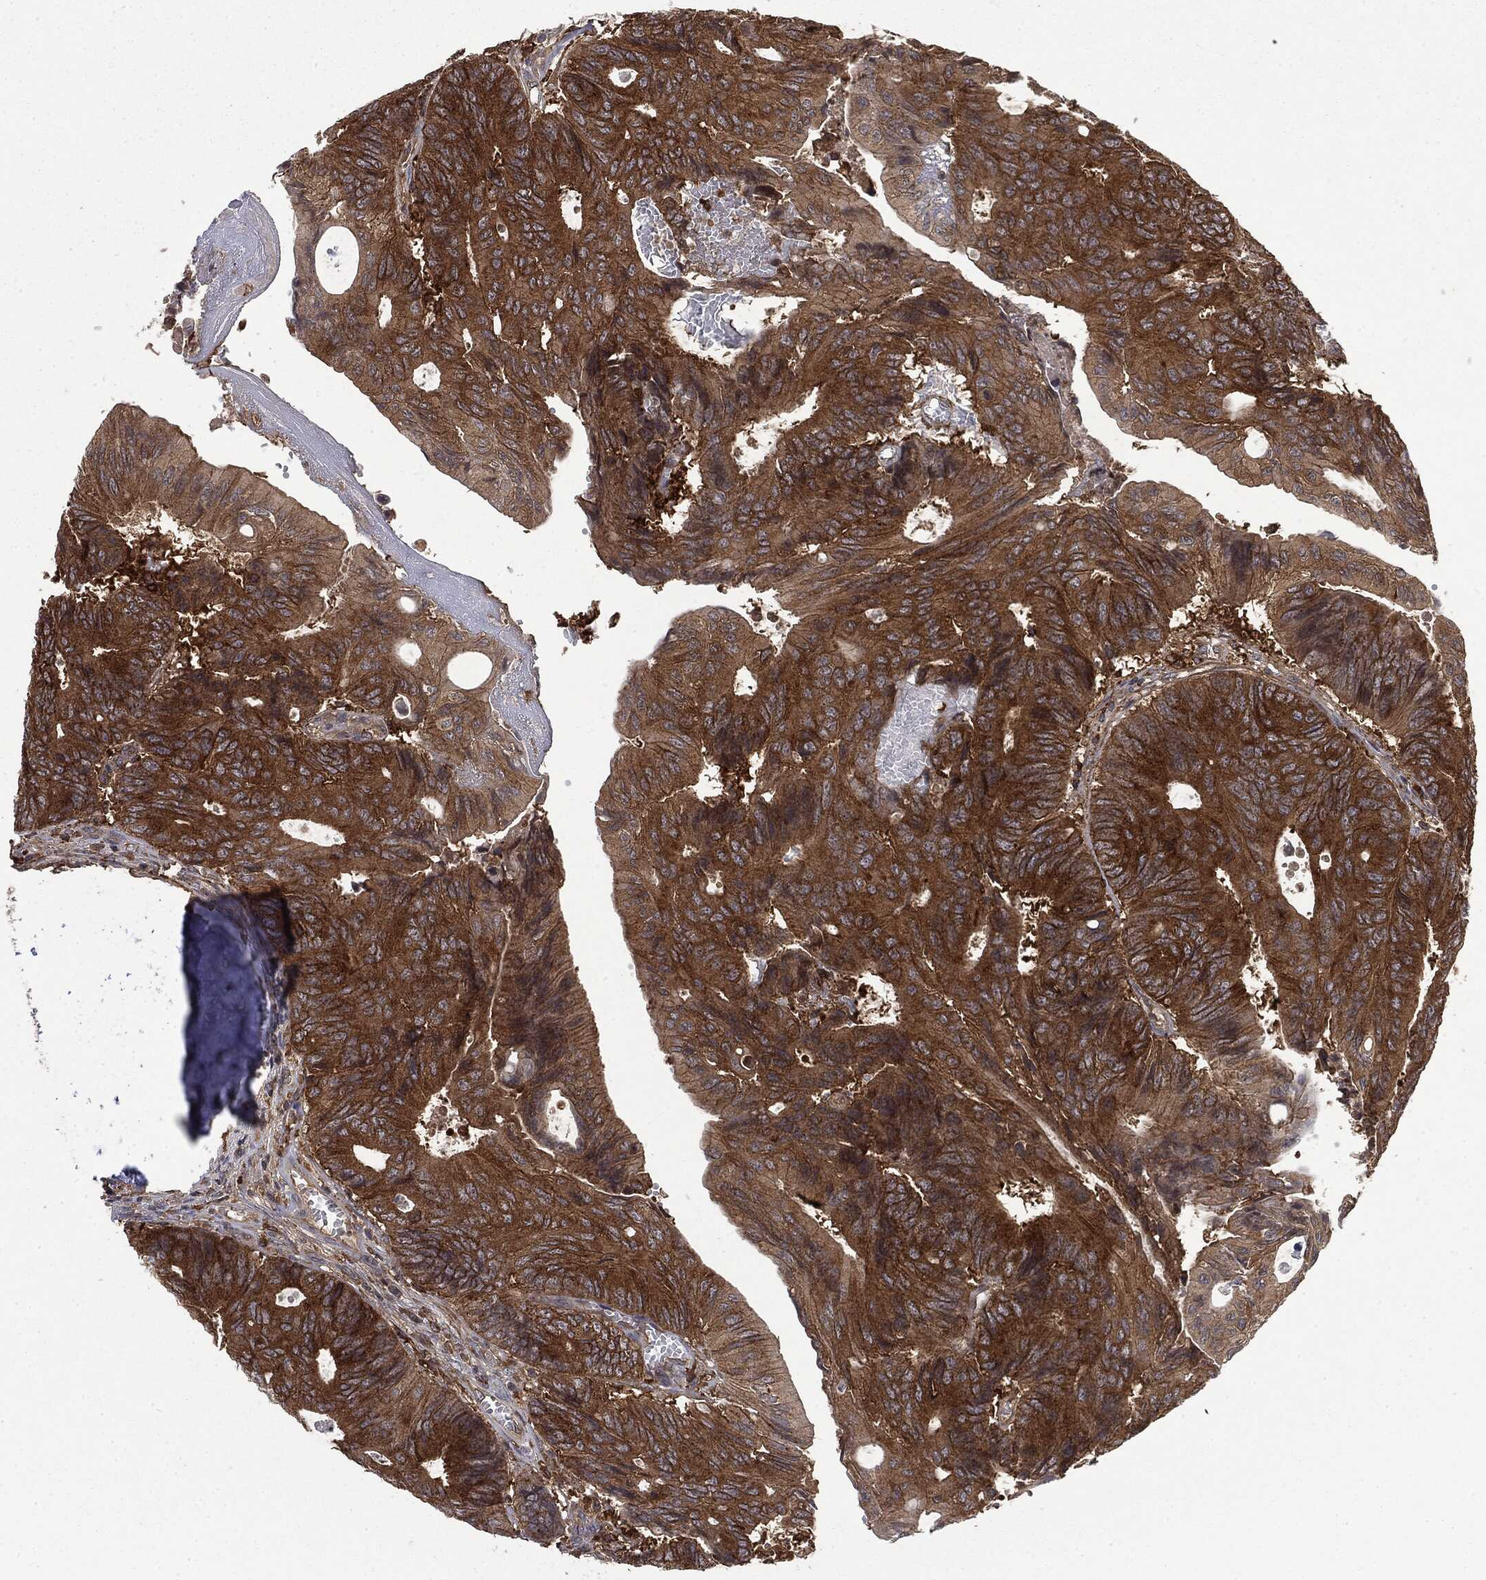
{"staining": {"intensity": "strong", "quantity": ">75%", "location": "cytoplasmic/membranous"}, "tissue": "colorectal cancer", "cell_type": "Tumor cells", "image_type": "cancer", "snomed": [{"axis": "morphology", "description": "Normal tissue, NOS"}, {"axis": "morphology", "description": "Adenocarcinoma, NOS"}, {"axis": "topography", "description": "Colon"}], "caption": "A brown stain labels strong cytoplasmic/membranous positivity of a protein in colorectal adenocarcinoma tumor cells.", "gene": "SNX5", "patient": {"sex": "male", "age": 65}}